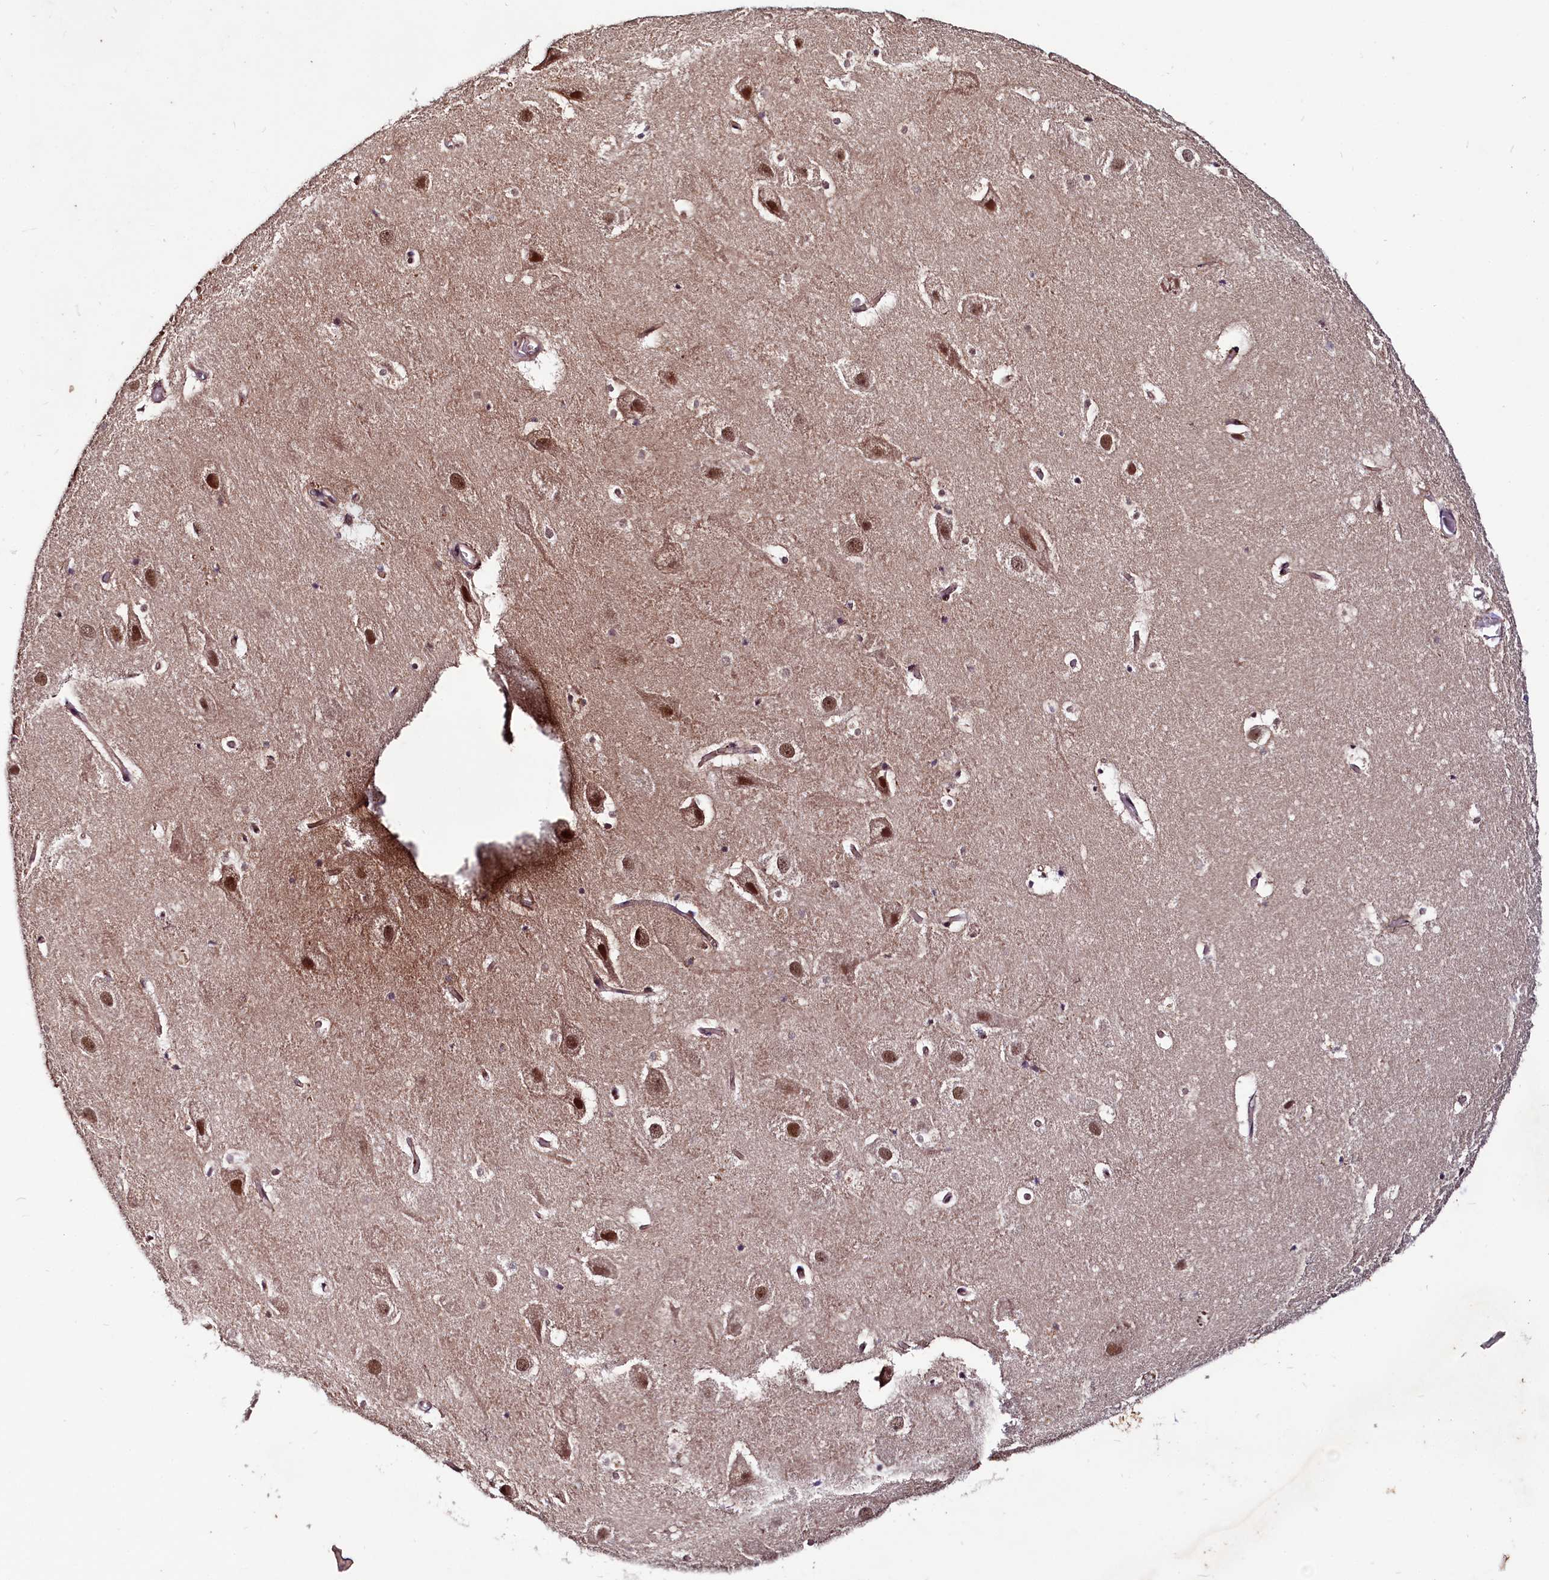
{"staining": {"intensity": "moderate", "quantity": "<25%", "location": "nuclear"}, "tissue": "hippocampus", "cell_type": "Glial cells", "image_type": "normal", "snomed": [{"axis": "morphology", "description": "Normal tissue, NOS"}, {"axis": "topography", "description": "Hippocampus"}], "caption": "Hippocampus stained with immunohistochemistry reveals moderate nuclear positivity in approximately <25% of glial cells. (DAB (3,3'-diaminobenzidine) = brown stain, brightfield microscopy at high magnification).", "gene": "UBE3A", "patient": {"sex": "female", "age": 52}}